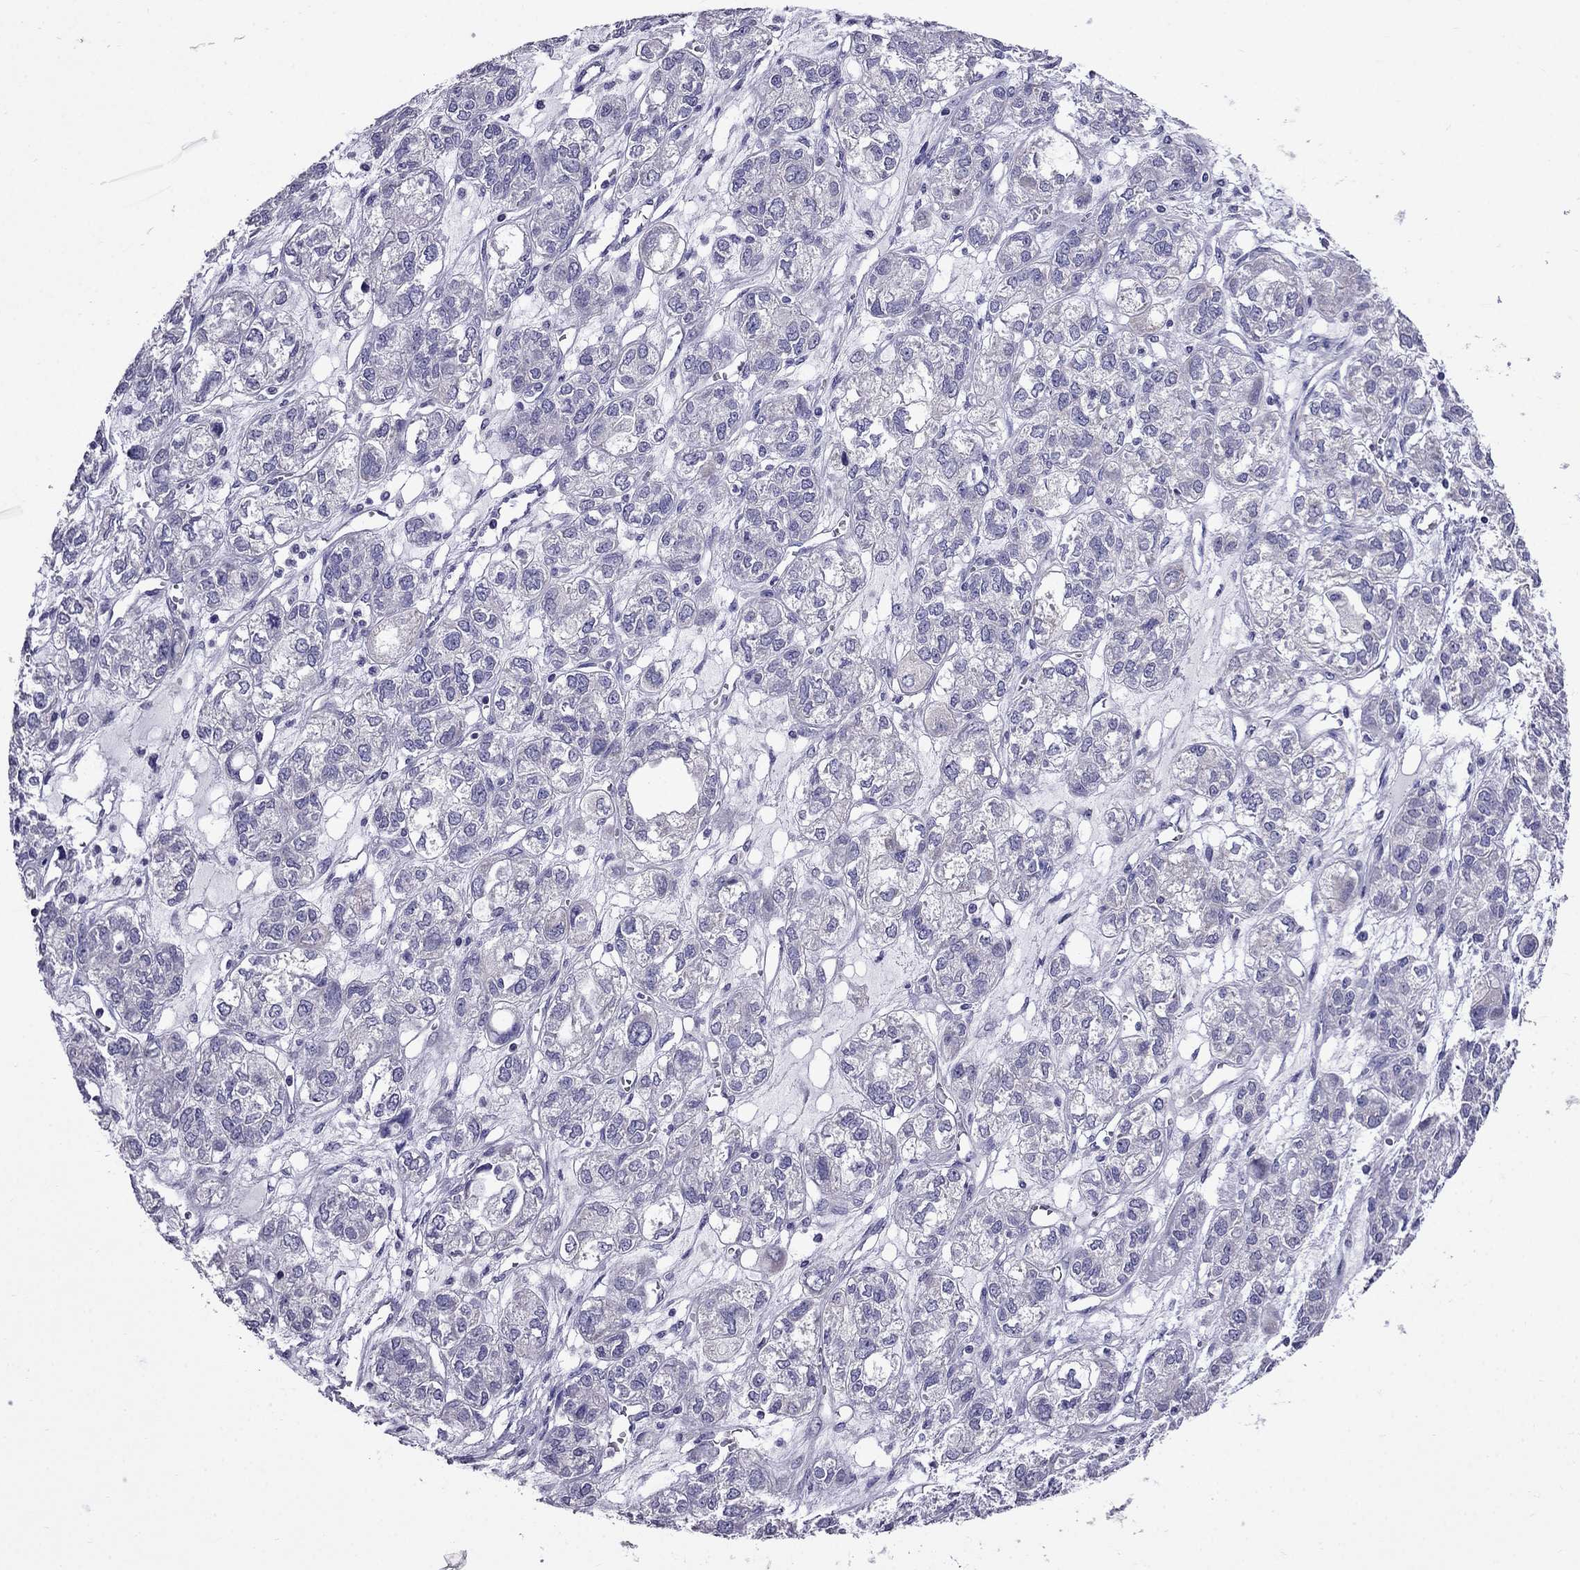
{"staining": {"intensity": "negative", "quantity": "none", "location": "none"}, "tissue": "ovarian cancer", "cell_type": "Tumor cells", "image_type": "cancer", "snomed": [{"axis": "morphology", "description": "Carcinoma, endometroid"}, {"axis": "topography", "description": "Ovary"}], "caption": "The micrograph shows no significant staining in tumor cells of ovarian cancer. The staining is performed using DAB (3,3'-diaminobenzidine) brown chromogen with nuclei counter-stained in using hematoxylin.", "gene": "OXCT2", "patient": {"sex": "female", "age": 64}}